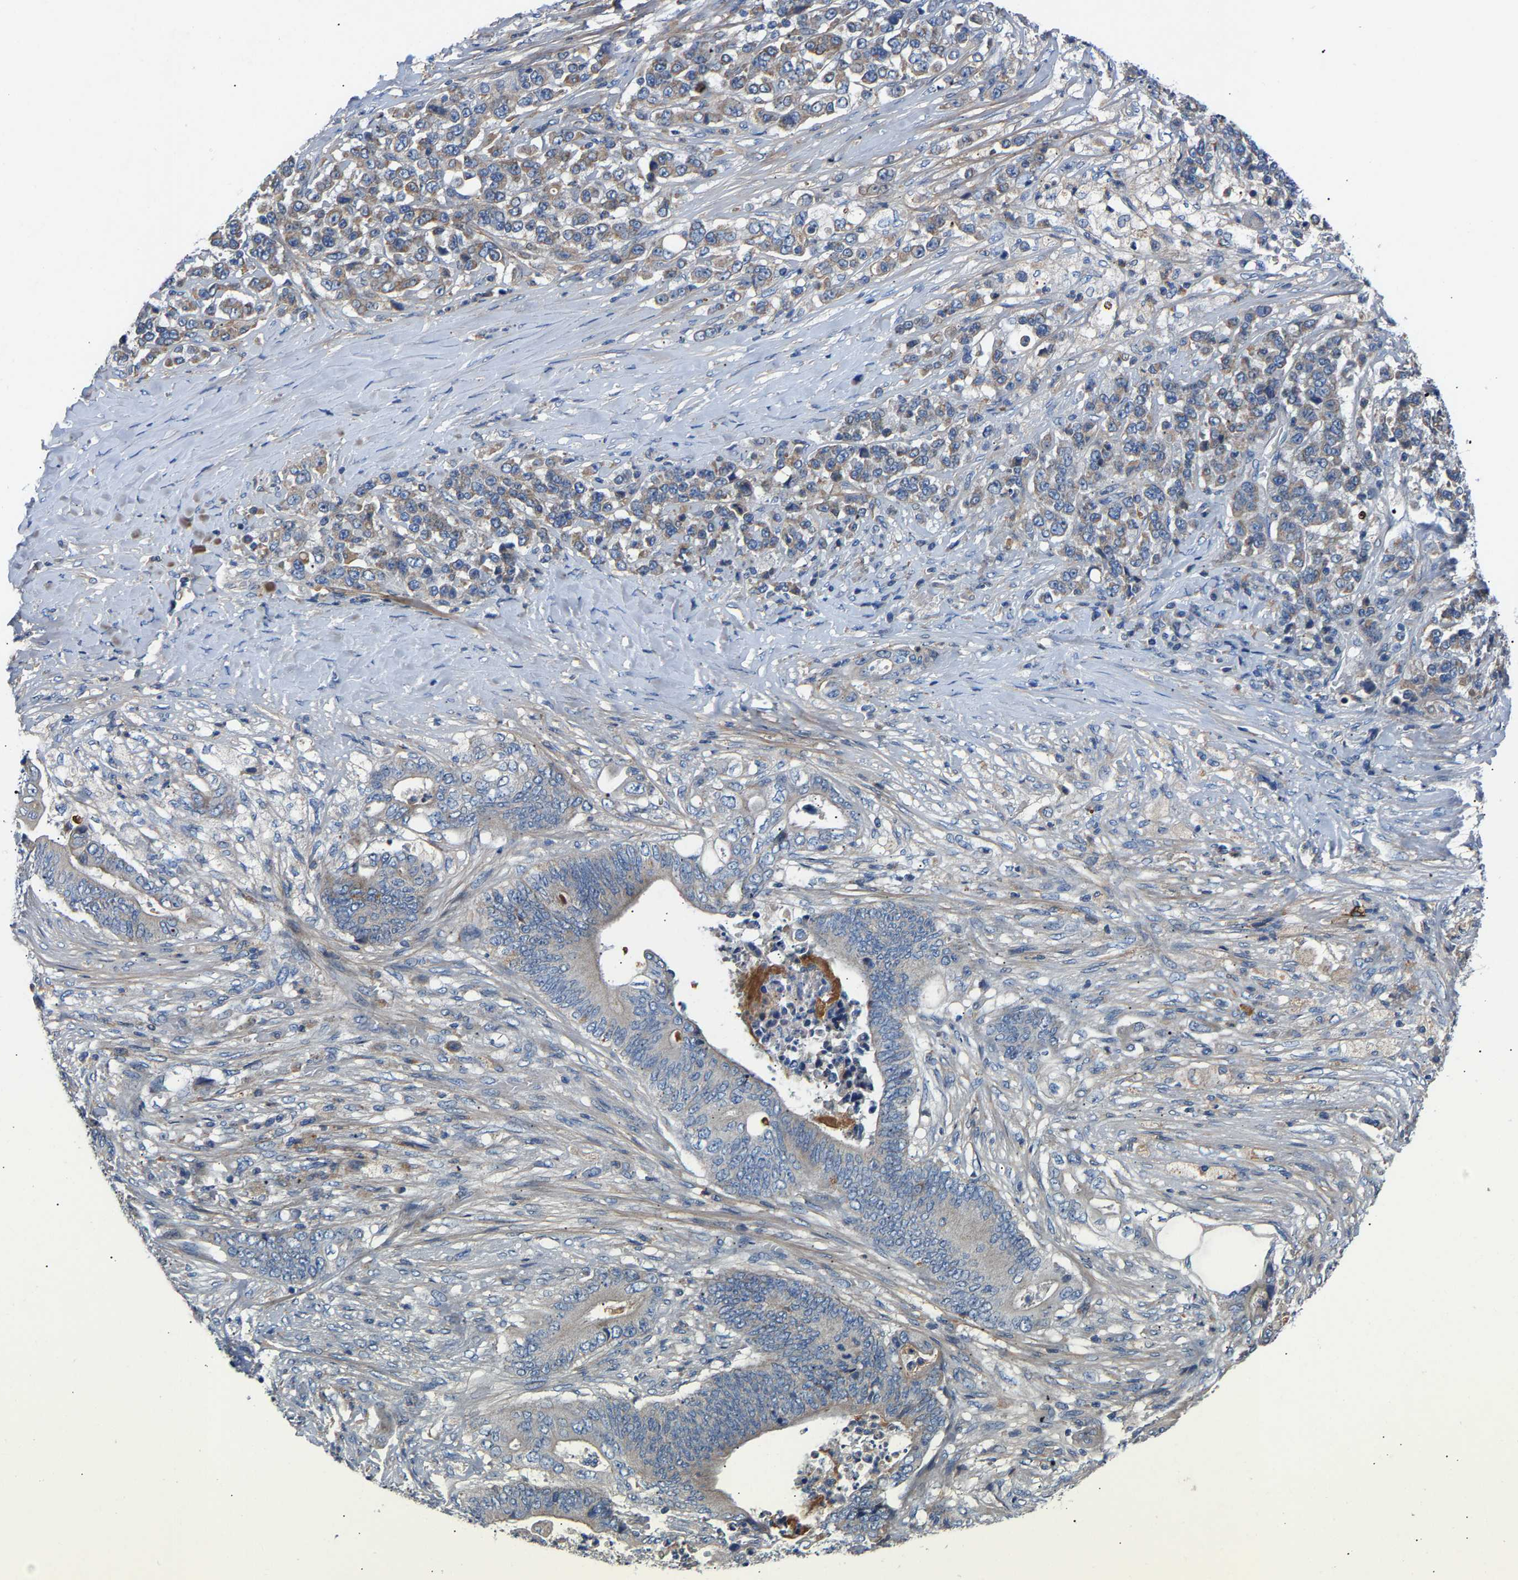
{"staining": {"intensity": "weak", "quantity": "<25%", "location": "cytoplasmic/membranous"}, "tissue": "stomach cancer", "cell_type": "Tumor cells", "image_type": "cancer", "snomed": [{"axis": "morphology", "description": "Adenocarcinoma, NOS"}, {"axis": "topography", "description": "Stomach"}], "caption": "A photomicrograph of human adenocarcinoma (stomach) is negative for staining in tumor cells.", "gene": "CCDC171", "patient": {"sex": "female", "age": 73}}